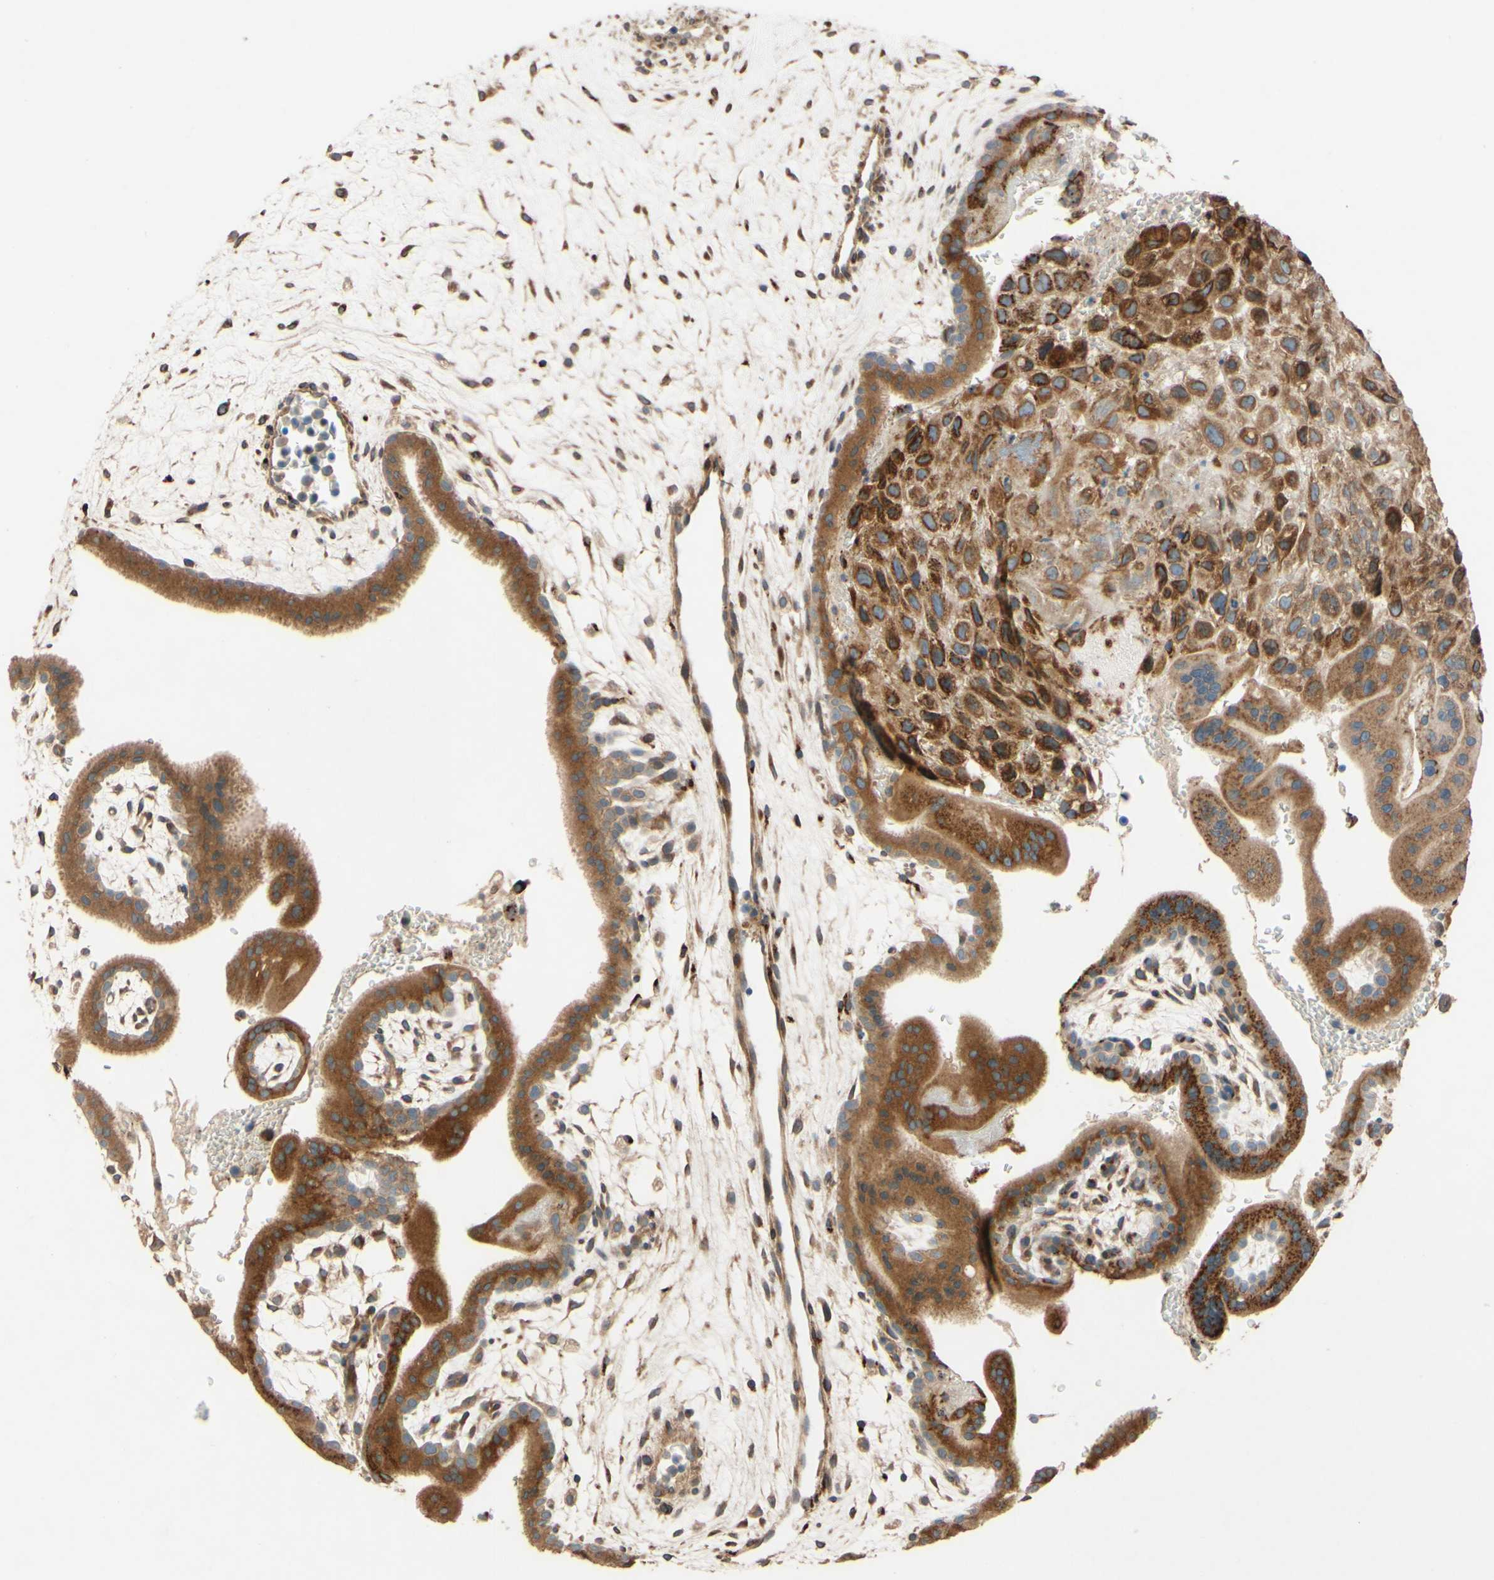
{"staining": {"intensity": "strong", "quantity": ">75%", "location": "cytoplasmic/membranous,nuclear"}, "tissue": "placenta", "cell_type": "Decidual cells", "image_type": "normal", "snomed": [{"axis": "morphology", "description": "Normal tissue, NOS"}, {"axis": "topography", "description": "Placenta"}], "caption": "Immunohistochemistry histopathology image of unremarkable human placenta stained for a protein (brown), which reveals high levels of strong cytoplasmic/membranous,nuclear expression in about >75% of decidual cells.", "gene": "PTPRU", "patient": {"sex": "female", "age": 35}}